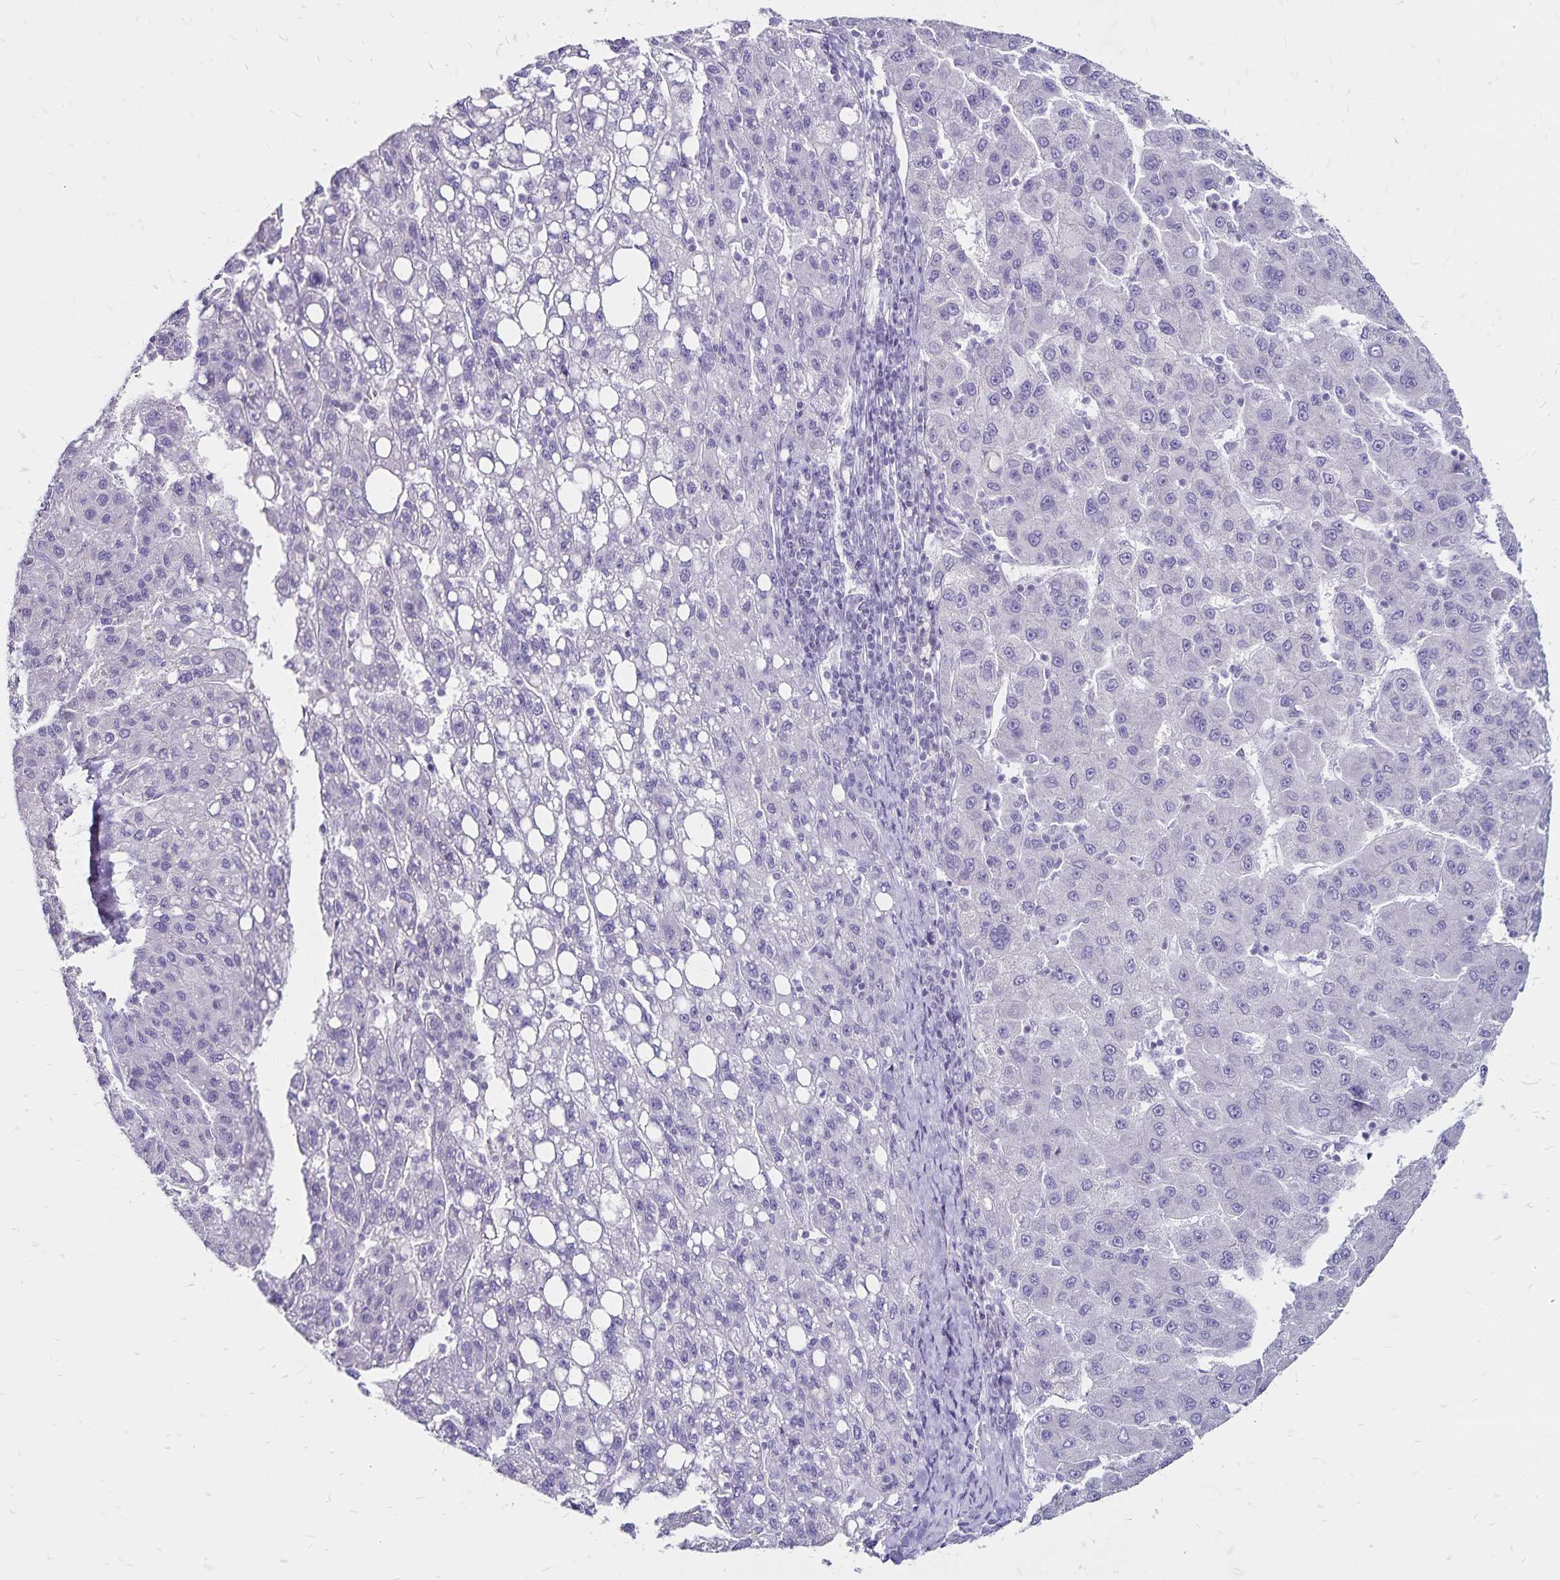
{"staining": {"intensity": "negative", "quantity": "none", "location": "none"}, "tissue": "liver cancer", "cell_type": "Tumor cells", "image_type": "cancer", "snomed": [{"axis": "morphology", "description": "Carcinoma, Hepatocellular, NOS"}, {"axis": "topography", "description": "Liver"}], "caption": "DAB (3,3'-diaminobenzidine) immunohistochemical staining of human liver cancer exhibits no significant staining in tumor cells.", "gene": "IKZF1", "patient": {"sex": "female", "age": 82}}